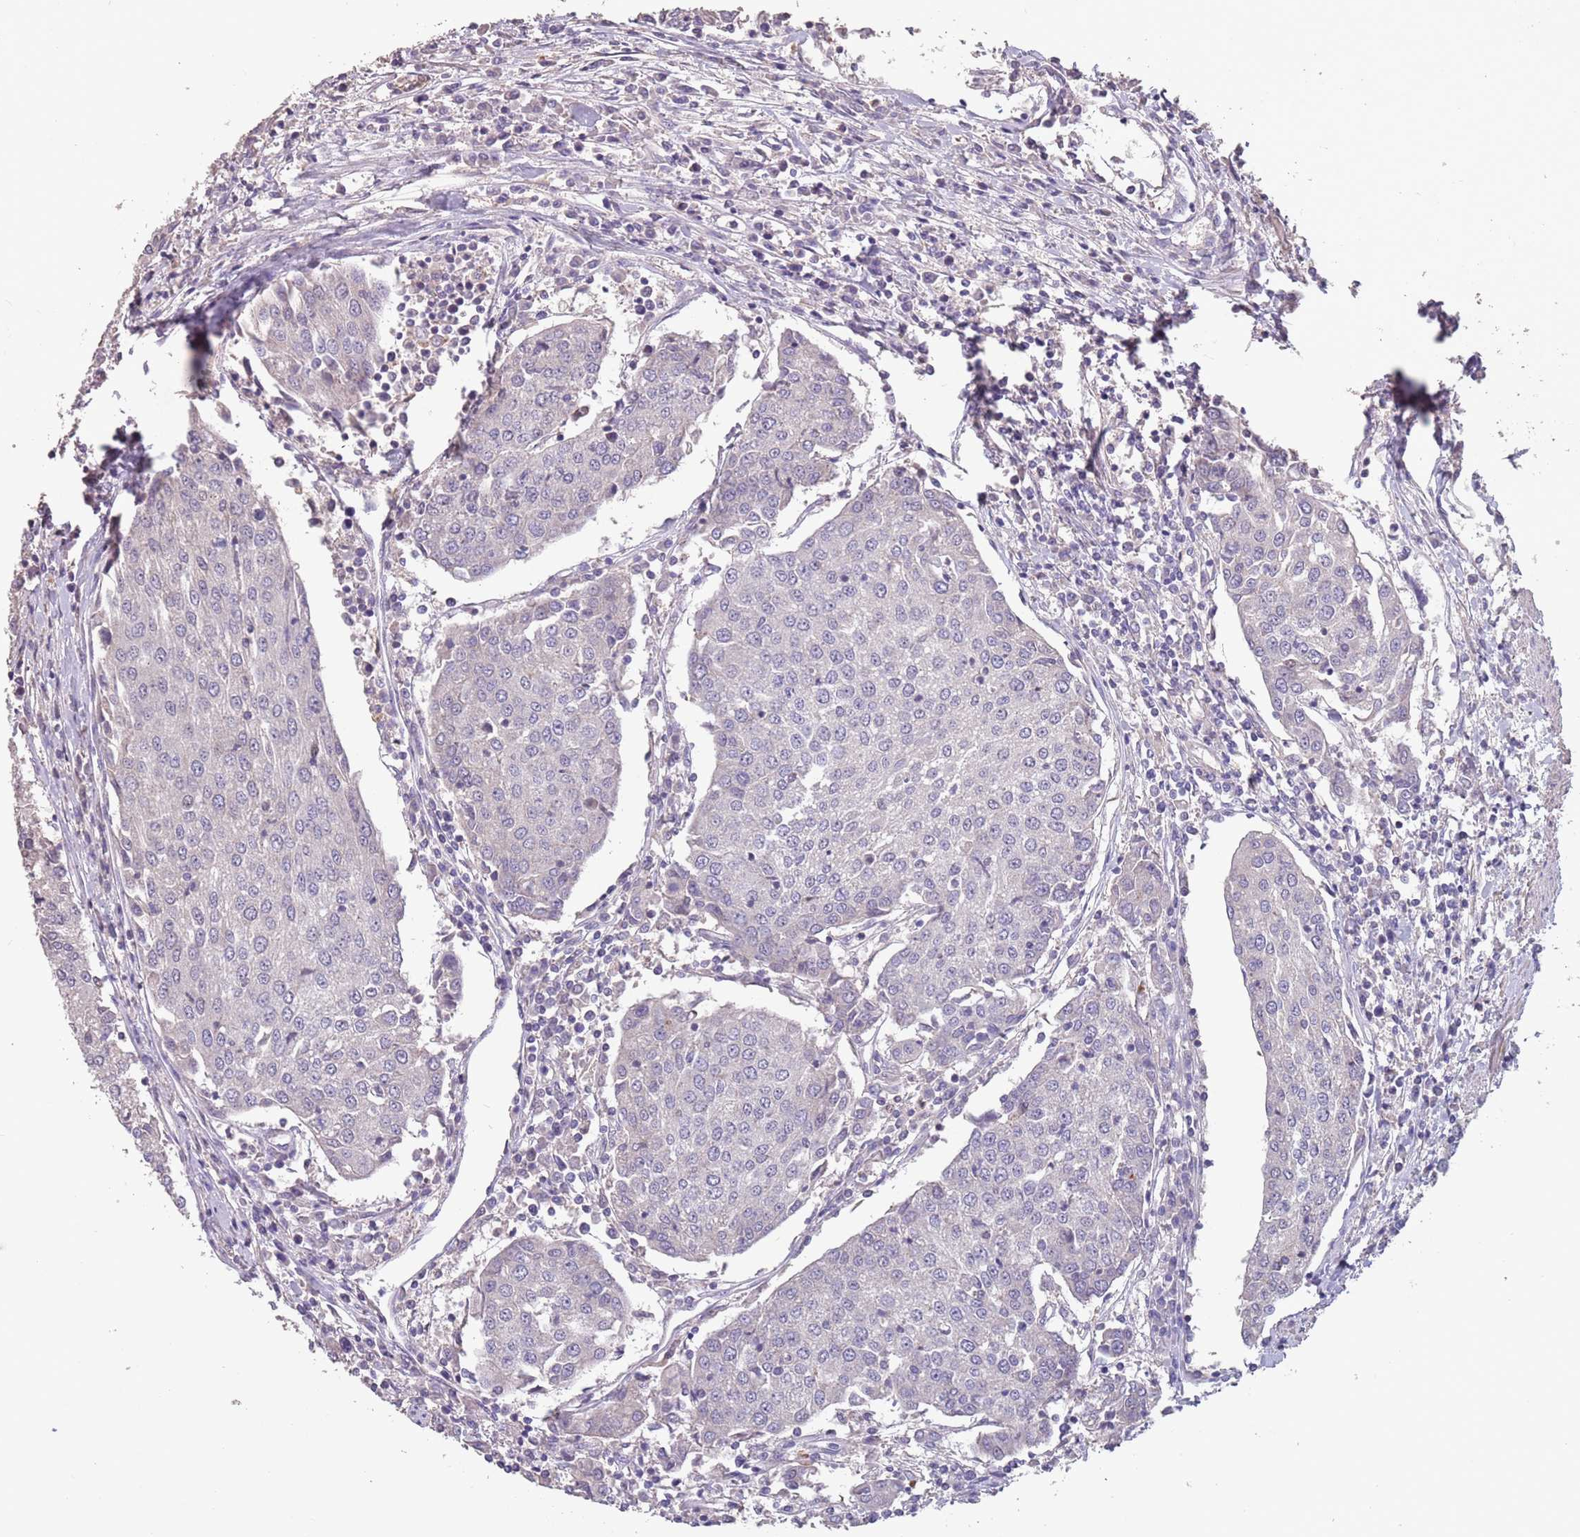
{"staining": {"intensity": "negative", "quantity": "none", "location": "none"}, "tissue": "urothelial cancer", "cell_type": "Tumor cells", "image_type": "cancer", "snomed": [{"axis": "morphology", "description": "Urothelial carcinoma, High grade"}, {"axis": "topography", "description": "Urinary bladder"}], "caption": "This micrograph is of urothelial cancer stained with immunohistochemistry to label a protein in brown with the nuclei are counter-stained blue. There is no positivity in tumor cells.", "gene": "MBD3L1", "patient": {"sex": "female", "age": 85}}